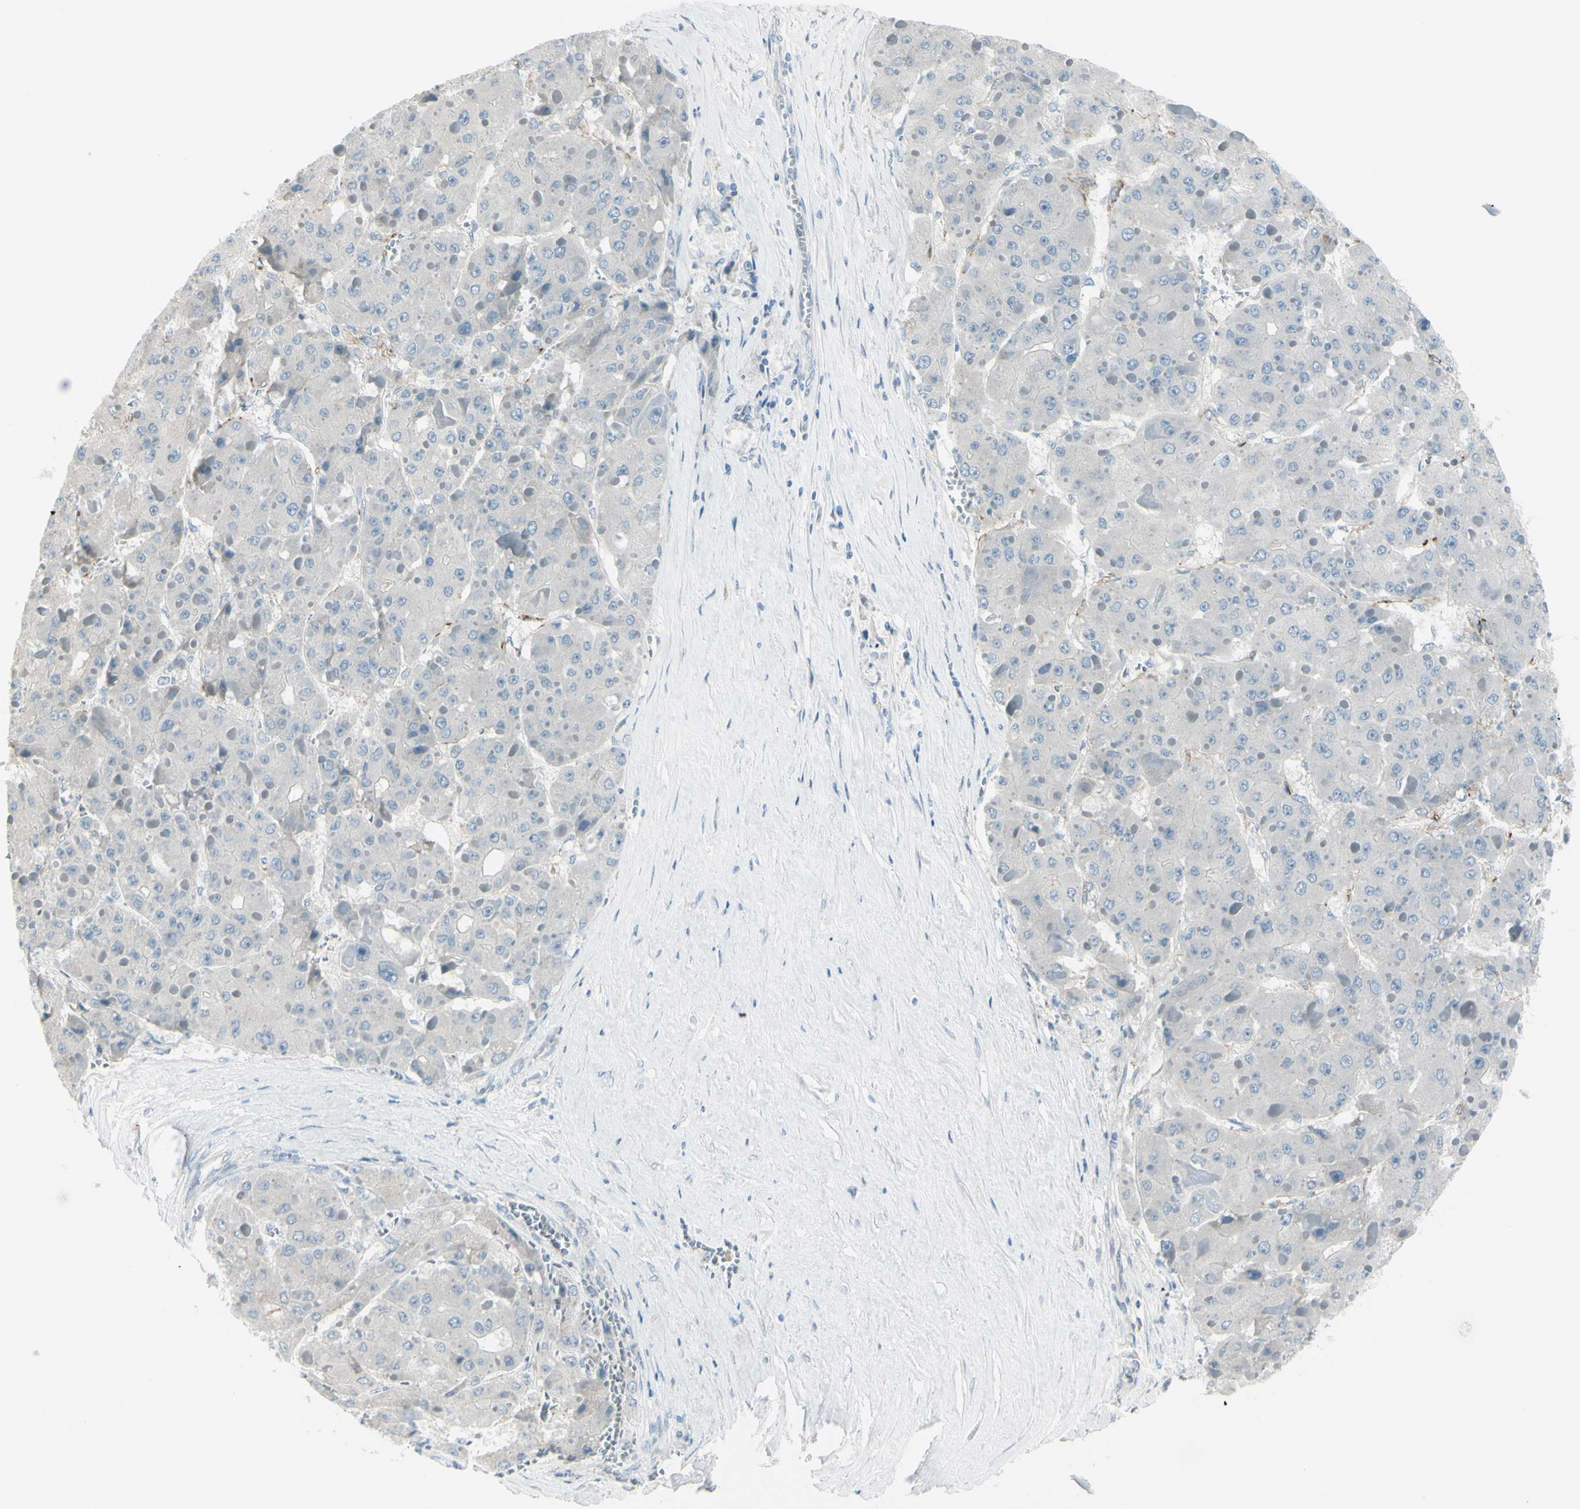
{"staining": {"intensity": "negative", "quantity": "none", "location": "none"}, "tissue": "liver cancer", "cell_type": "Tumor cells", "image_type": "cancer", "snomed": [{"axis": "morphology", "description": "Carcinoma, Hepatocellular, NOS"}, {"axis": "topography", "description": "Liver"}], "caption": "High magnification brightfield microscopy of liver cancer stained with DAB (brown) and counterstained with hematoxylin (blue): tumor cells show no significant staining.", "gene": "GPR34", "patient": {"sex": "female", "age": 73}}